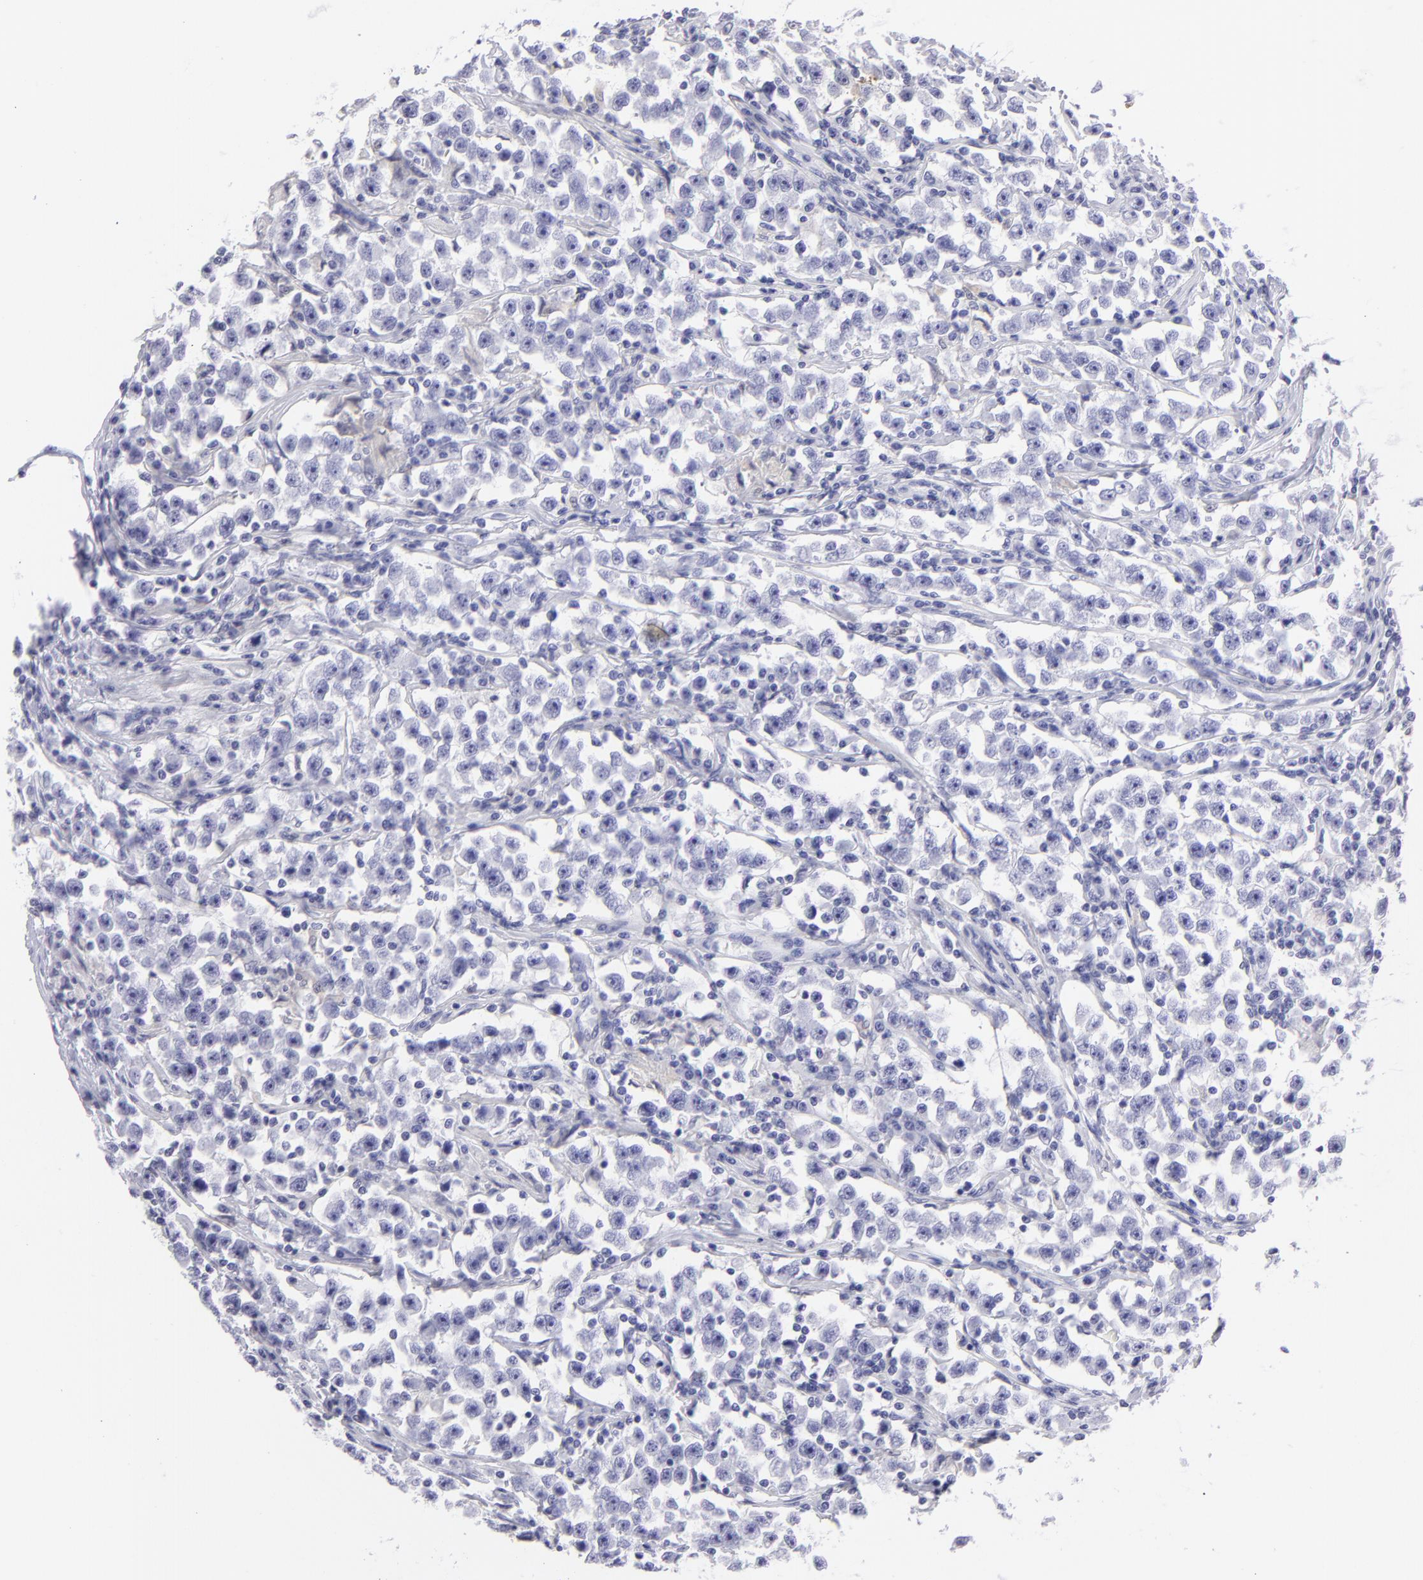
{"staining": {"intensity": "weak", "quantity": "<25%", "location": "cytoplasmic/membranous,nuclear"}, "tissue": "testis cancer", "cell_type": "Tumor cells", "image_type": "cancer", "snomed": [{"axis": "morphology", "description": "Seminoma, NOS"}, {"axis": "topography", "description": "Testis"}], "caption": "An IHC micrograph of testis cancer (seminoma) is shown. There is no staining in tumor cells of testis cancer (seminoma). Brightfield microscopy of immunohistochemistry stained with DAB (brown) and hematoxylin (blue), captured at high magnification.", "gene": "MITF", "patient": {"sex": "male", "age": 33}}